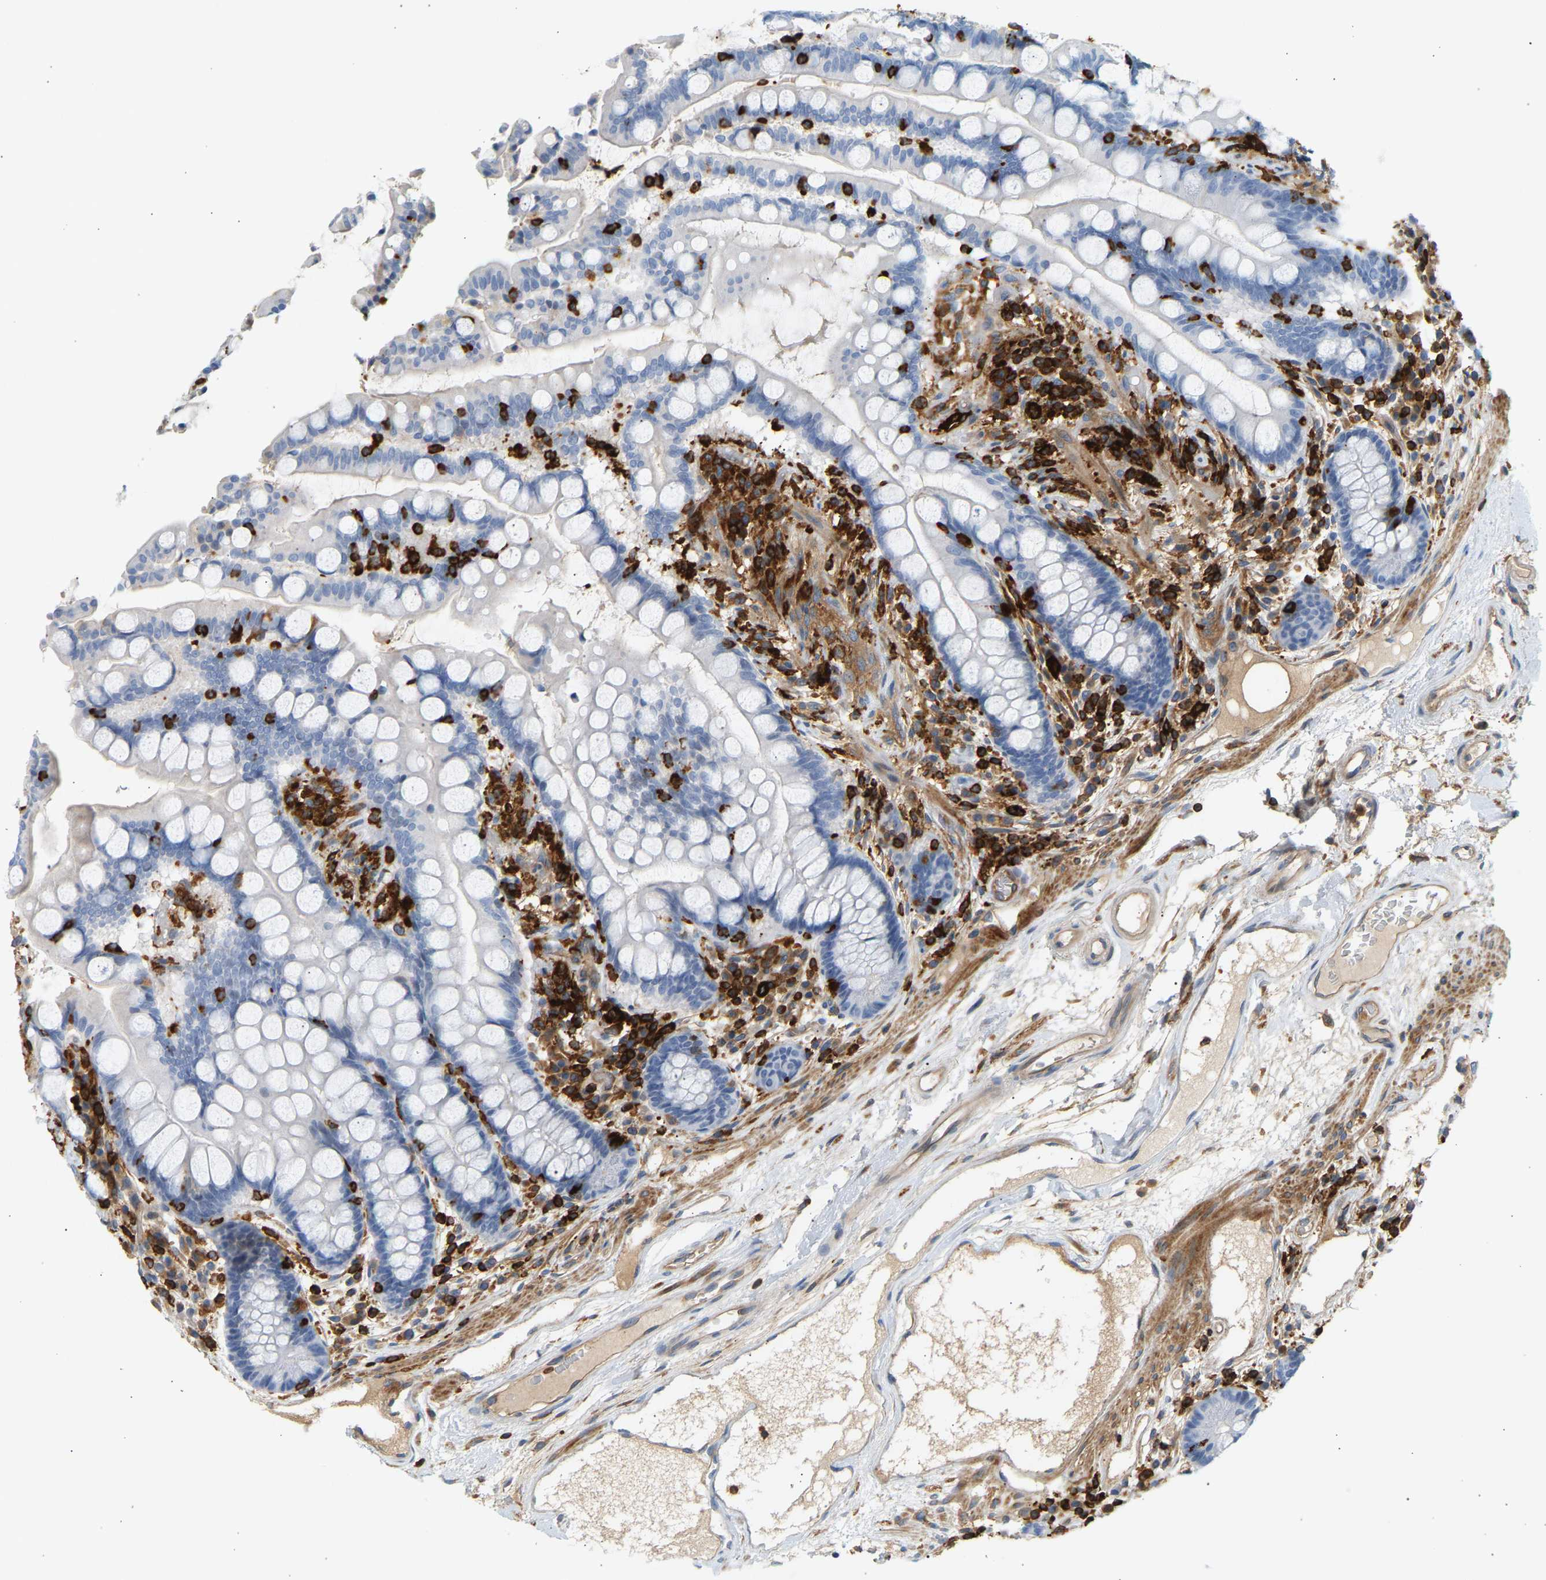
{"staining": {"intensity": "weak", "quantity": ">75%", "location": "cytoplasmic/membranous"}, "tissue": "colon", "cell_type": "Endothelial cells", "image_type": "normal", "snomed": [{"axis": "morphology", "description": "Normal tissue, NOS"}, {"axis": "topography", "description": "Colon"}], "caption": "Colon was stained to show a protein in brown. There is low levels of weak cytoplasmic/membranous staining in about >75% of endothelial cells.", "gene": "FNBP1", "patient": {"sex": "male", "age": 73}}